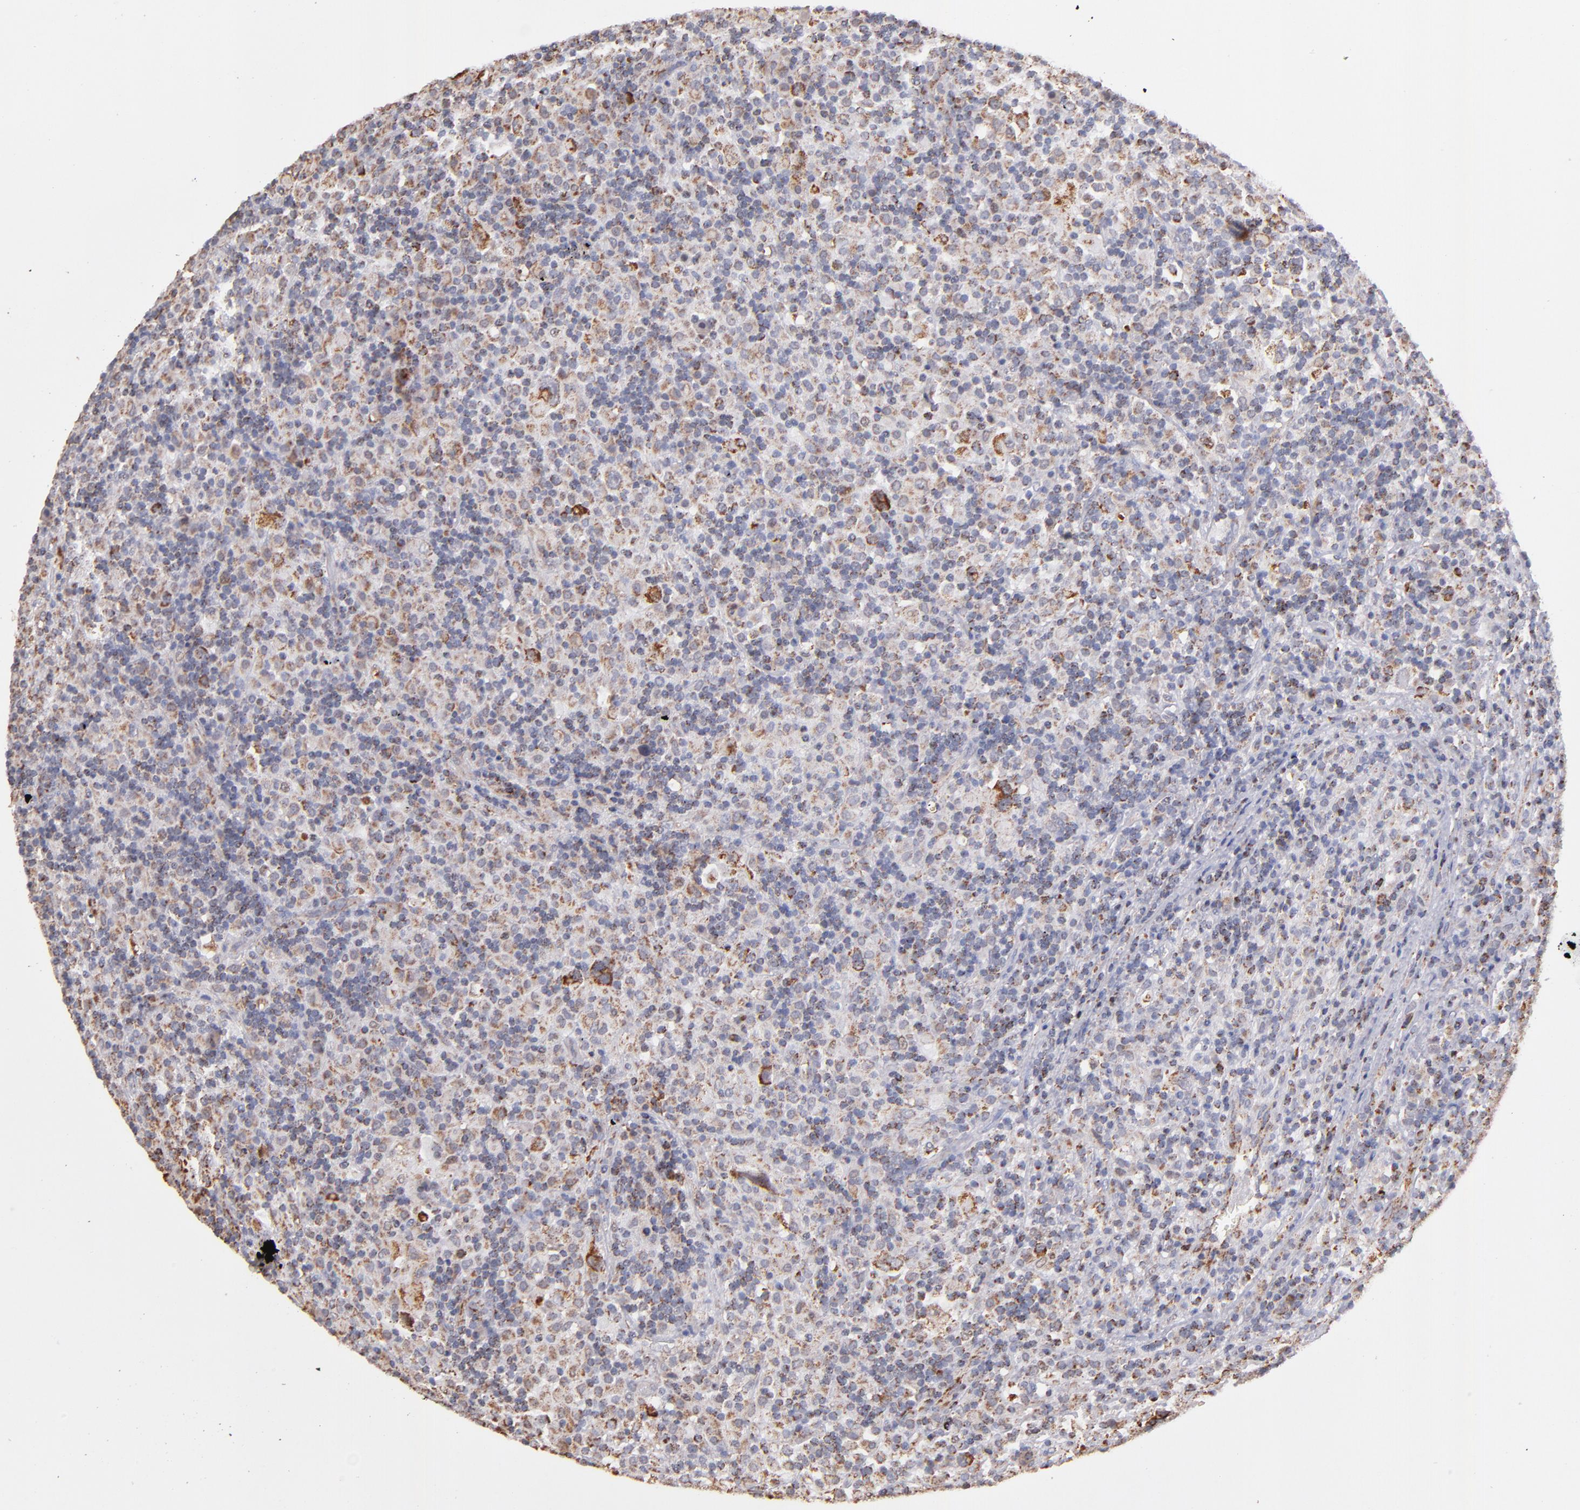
{"staining": {"intensity": "moderate", "quantity": "<25%", "location": "cytoplasmic/membranous"}, "tissue": "lymphoma", "cell_type": "Tumor cells", "image_type": "cancer", "snomed": [{"axis": "morphology", "description": "Hodgkin's disease, NOS"}, {"axis": "topography", "description": "Lymph node"}], "caption": "Human Hodgkin's disease stained with a protein marker exhibits moderate staining in tumor cells.", "gene": "DLST", "patient": {"sex": "male", "age": 46}}